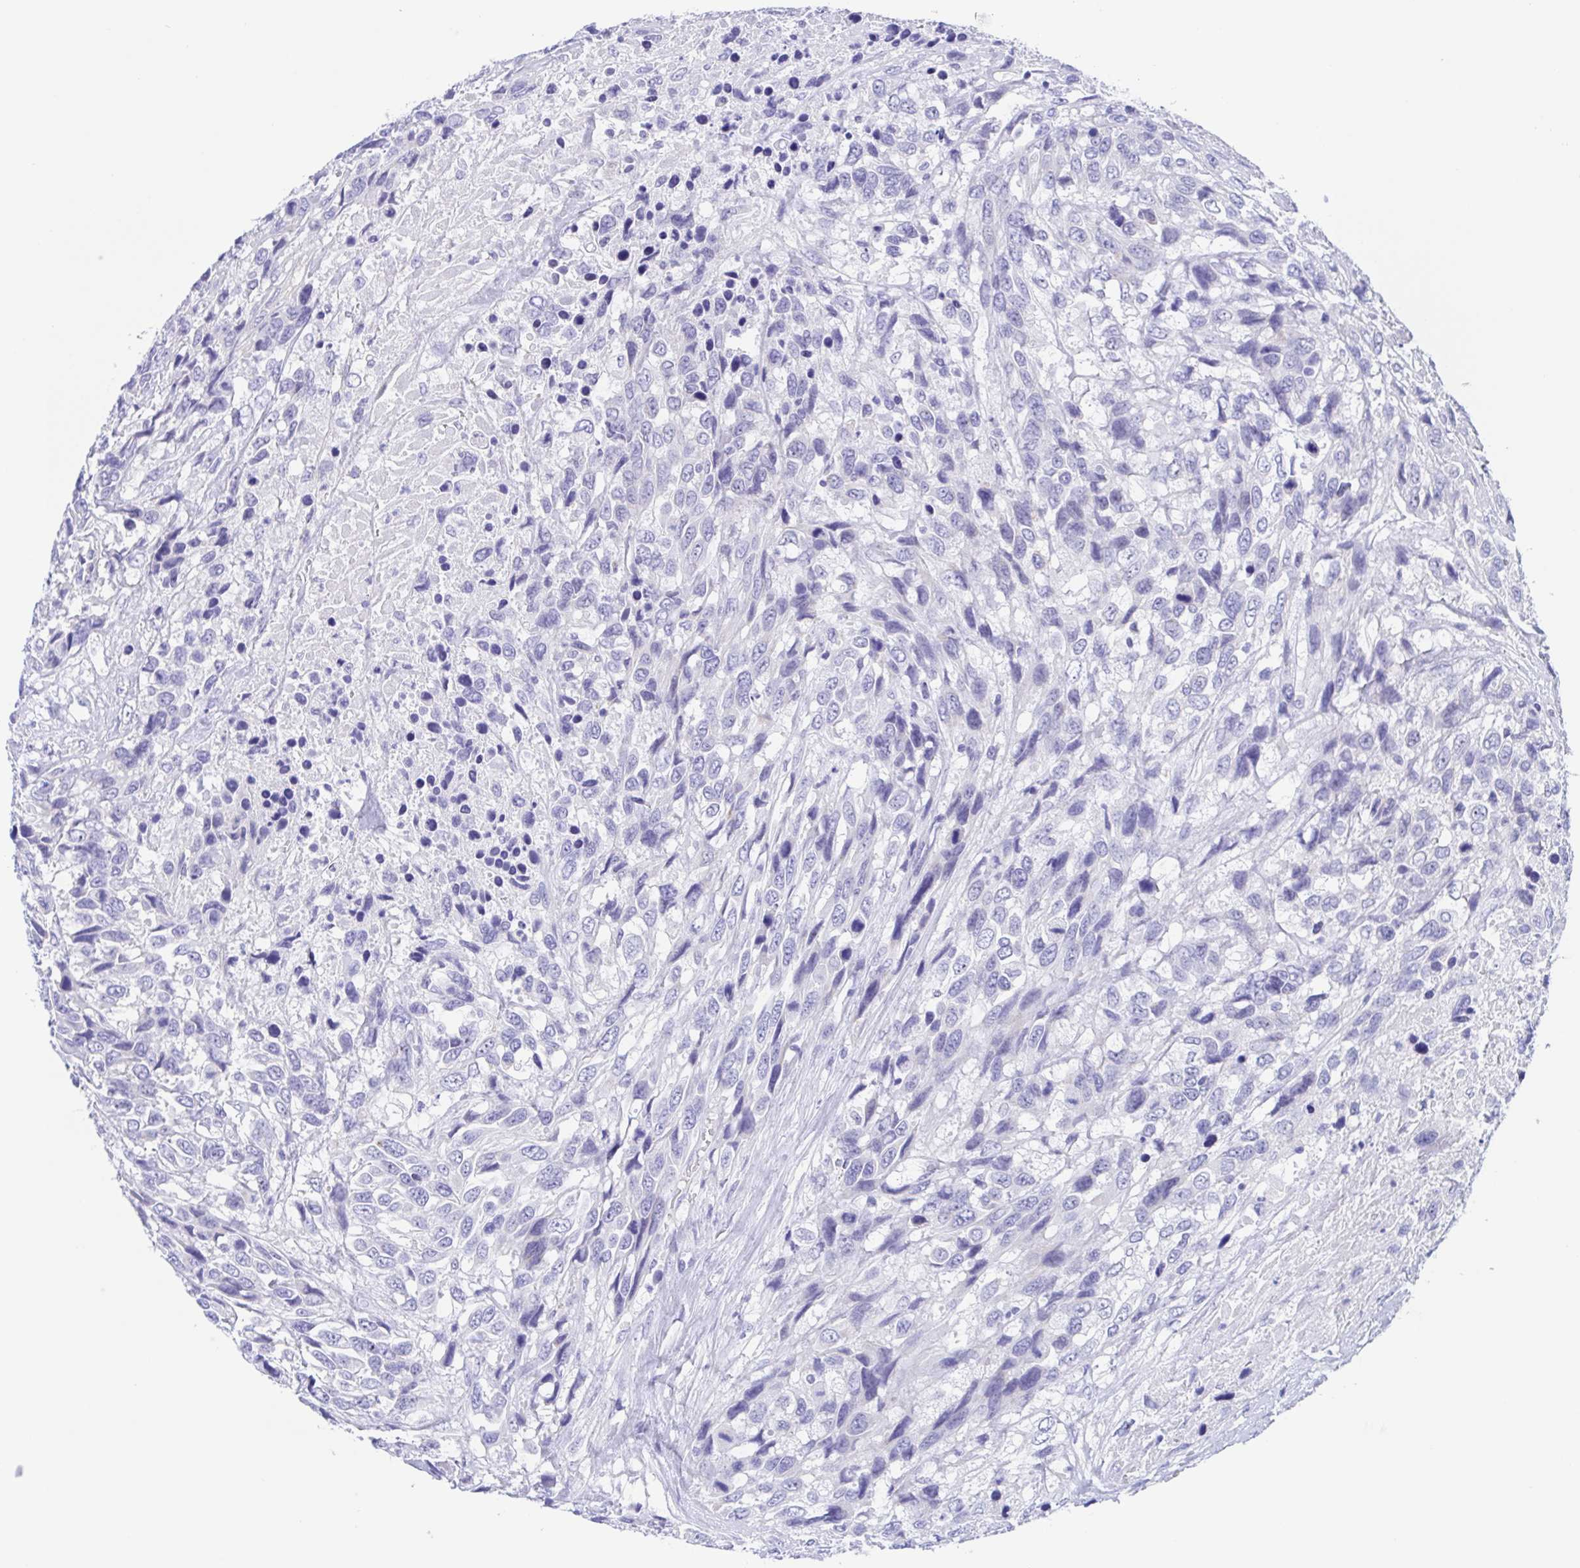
{"staining": {"intensity": "negative", "quantity": "none", "location": "none"}, "tissue": "urothelial cancer", "cell_type": "Tumor cells", "image_type": "cancer", "snomed": [{"axis": "morphology", "description": "Urothelial carcinoma, High grade"}, {"axis": "topography", "description": "Urinary bladder"}], "caption": "Urothelial cancer was stained to show a protein in brown. There is no significant staining in tumor cells.", "gene": "MUCL3", "patient": {"sex": "female", "age": 70}}